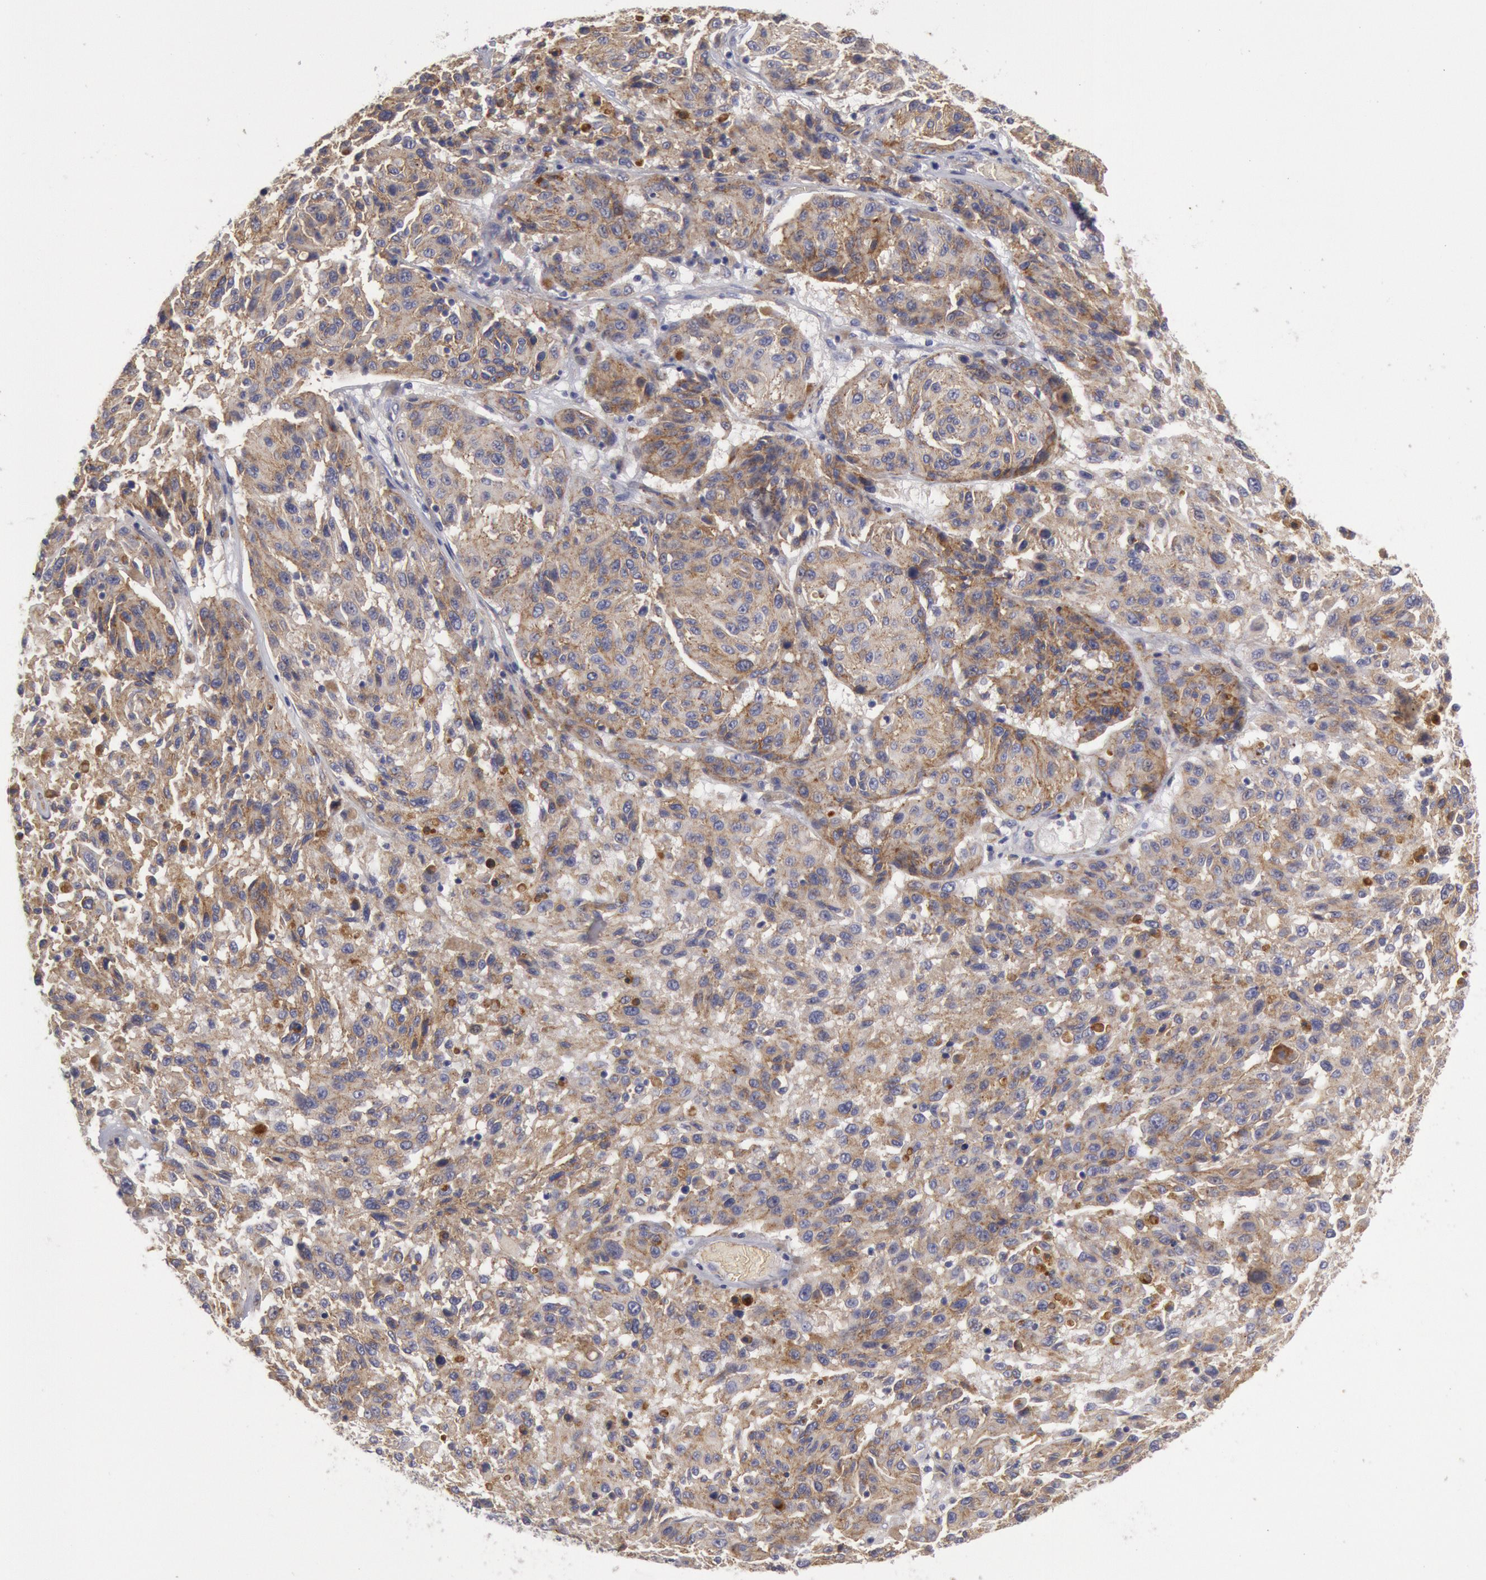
{"staining": {"intensity": "weak", "quantity": "25%-75%", "location": "cytoplasmic/membranous"}, "tissue": "melanoma", "cell_type": "Tumor cells", "image_type": "cancer", "snomed": [{"axis": "morphology", "description": "Malignant melanoma, NOS"}, {"axis": "topography", "description": "Skin"}], "caption": "This image reveals immunohistochemistry staining of malignant melanoma, with low weak cytoplasmic/membranous staining in approximately 25%-75% of tumor cells.", "gene": "FLOT1", "patient": {"sex": "female", "age": 77}}